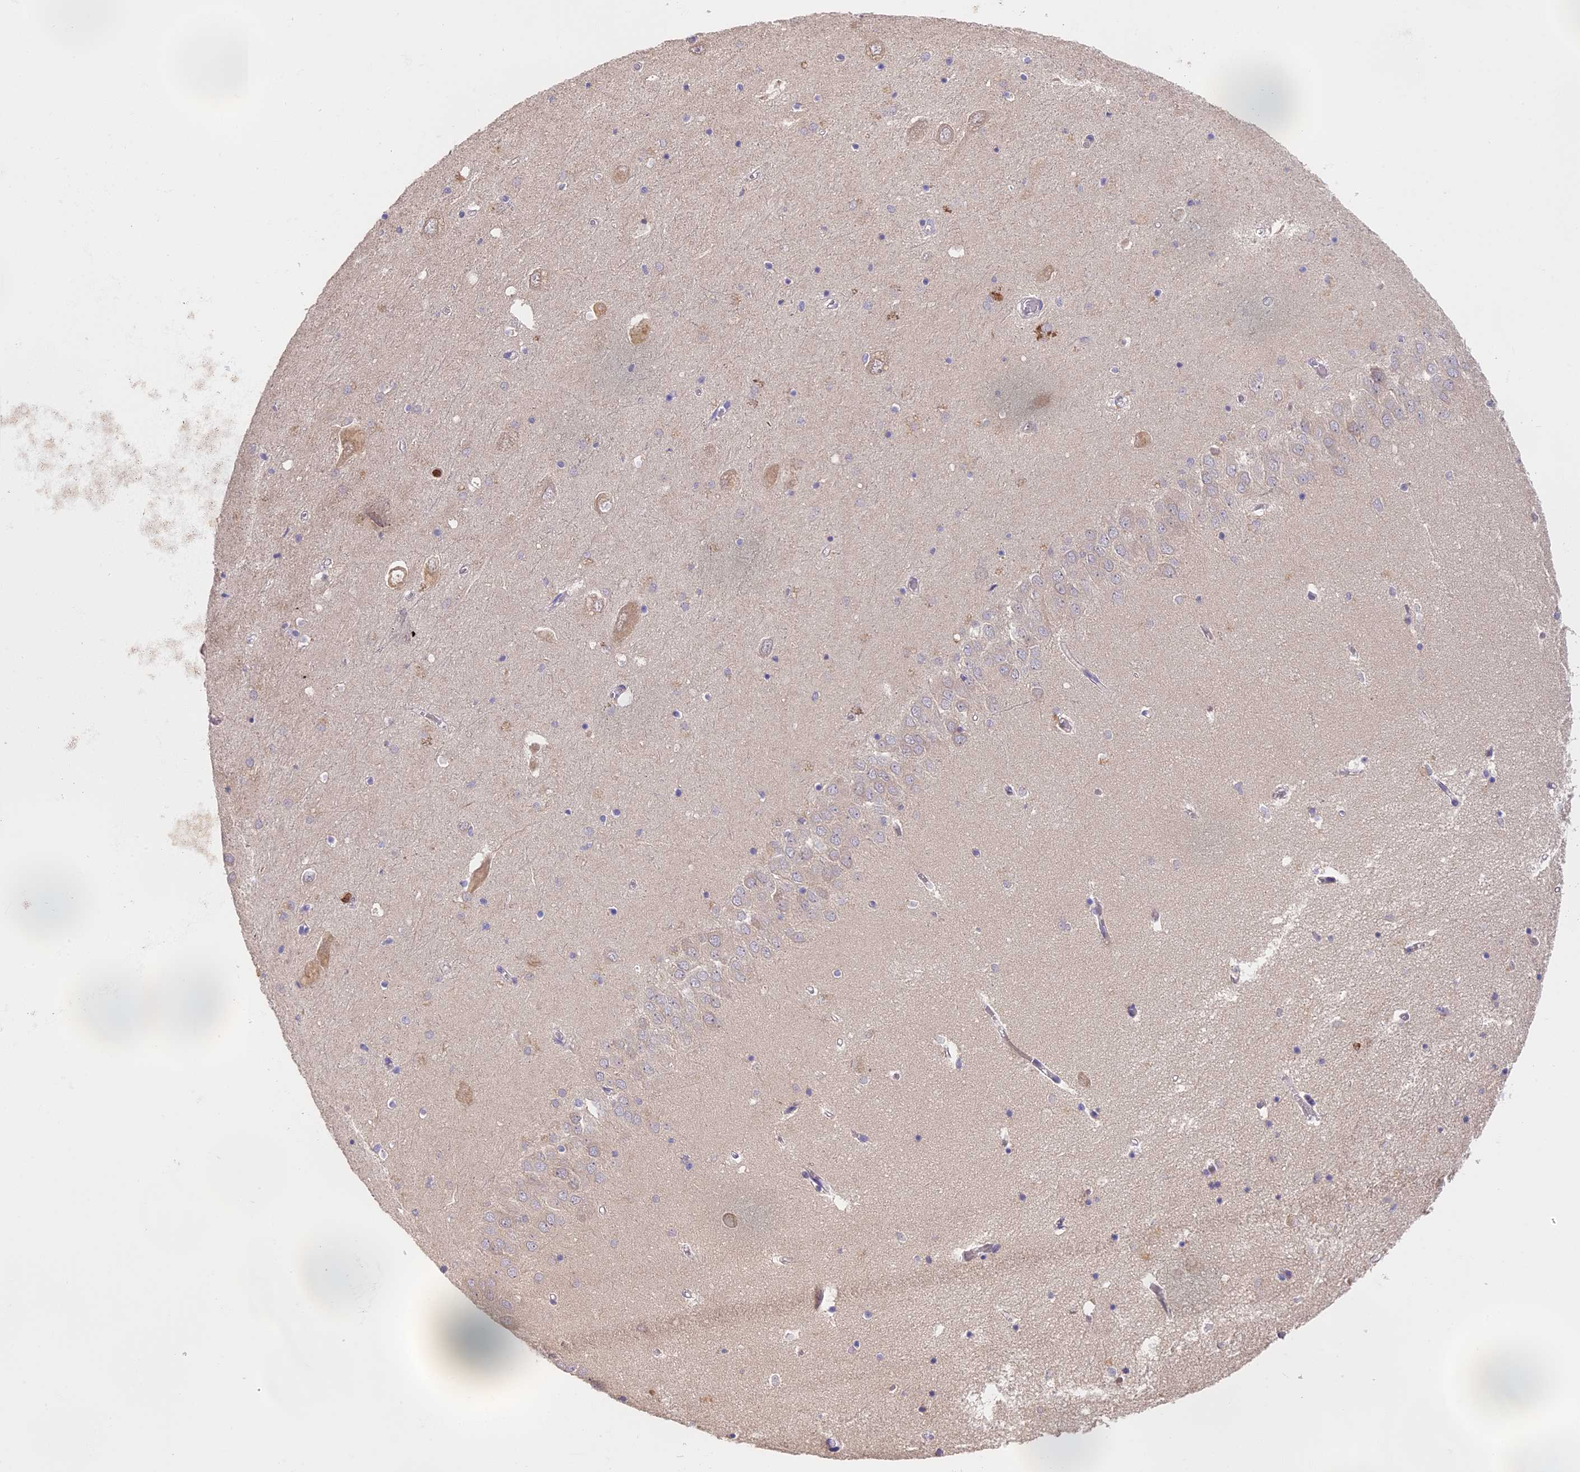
{"staining": {"intensity": "negative", "quantity": "none", "location": "none"}, "tissue": "hippocampus", "cell_type": "Glial cells", "image_type": "normal", "snomed": [{"axis": "morphology", "description": "Normal tissue, NOS"}, {"axis": "topography", "description": "Hippocampus"}], "caption": "Immunohistochemistry (IHC) micrograph of normal hippocampus: hippocampus stained with DAB exhibits no significant protein staining in glial cells.", "gene": "NCF4", "patient": {"sex": "male", "age": 70}}